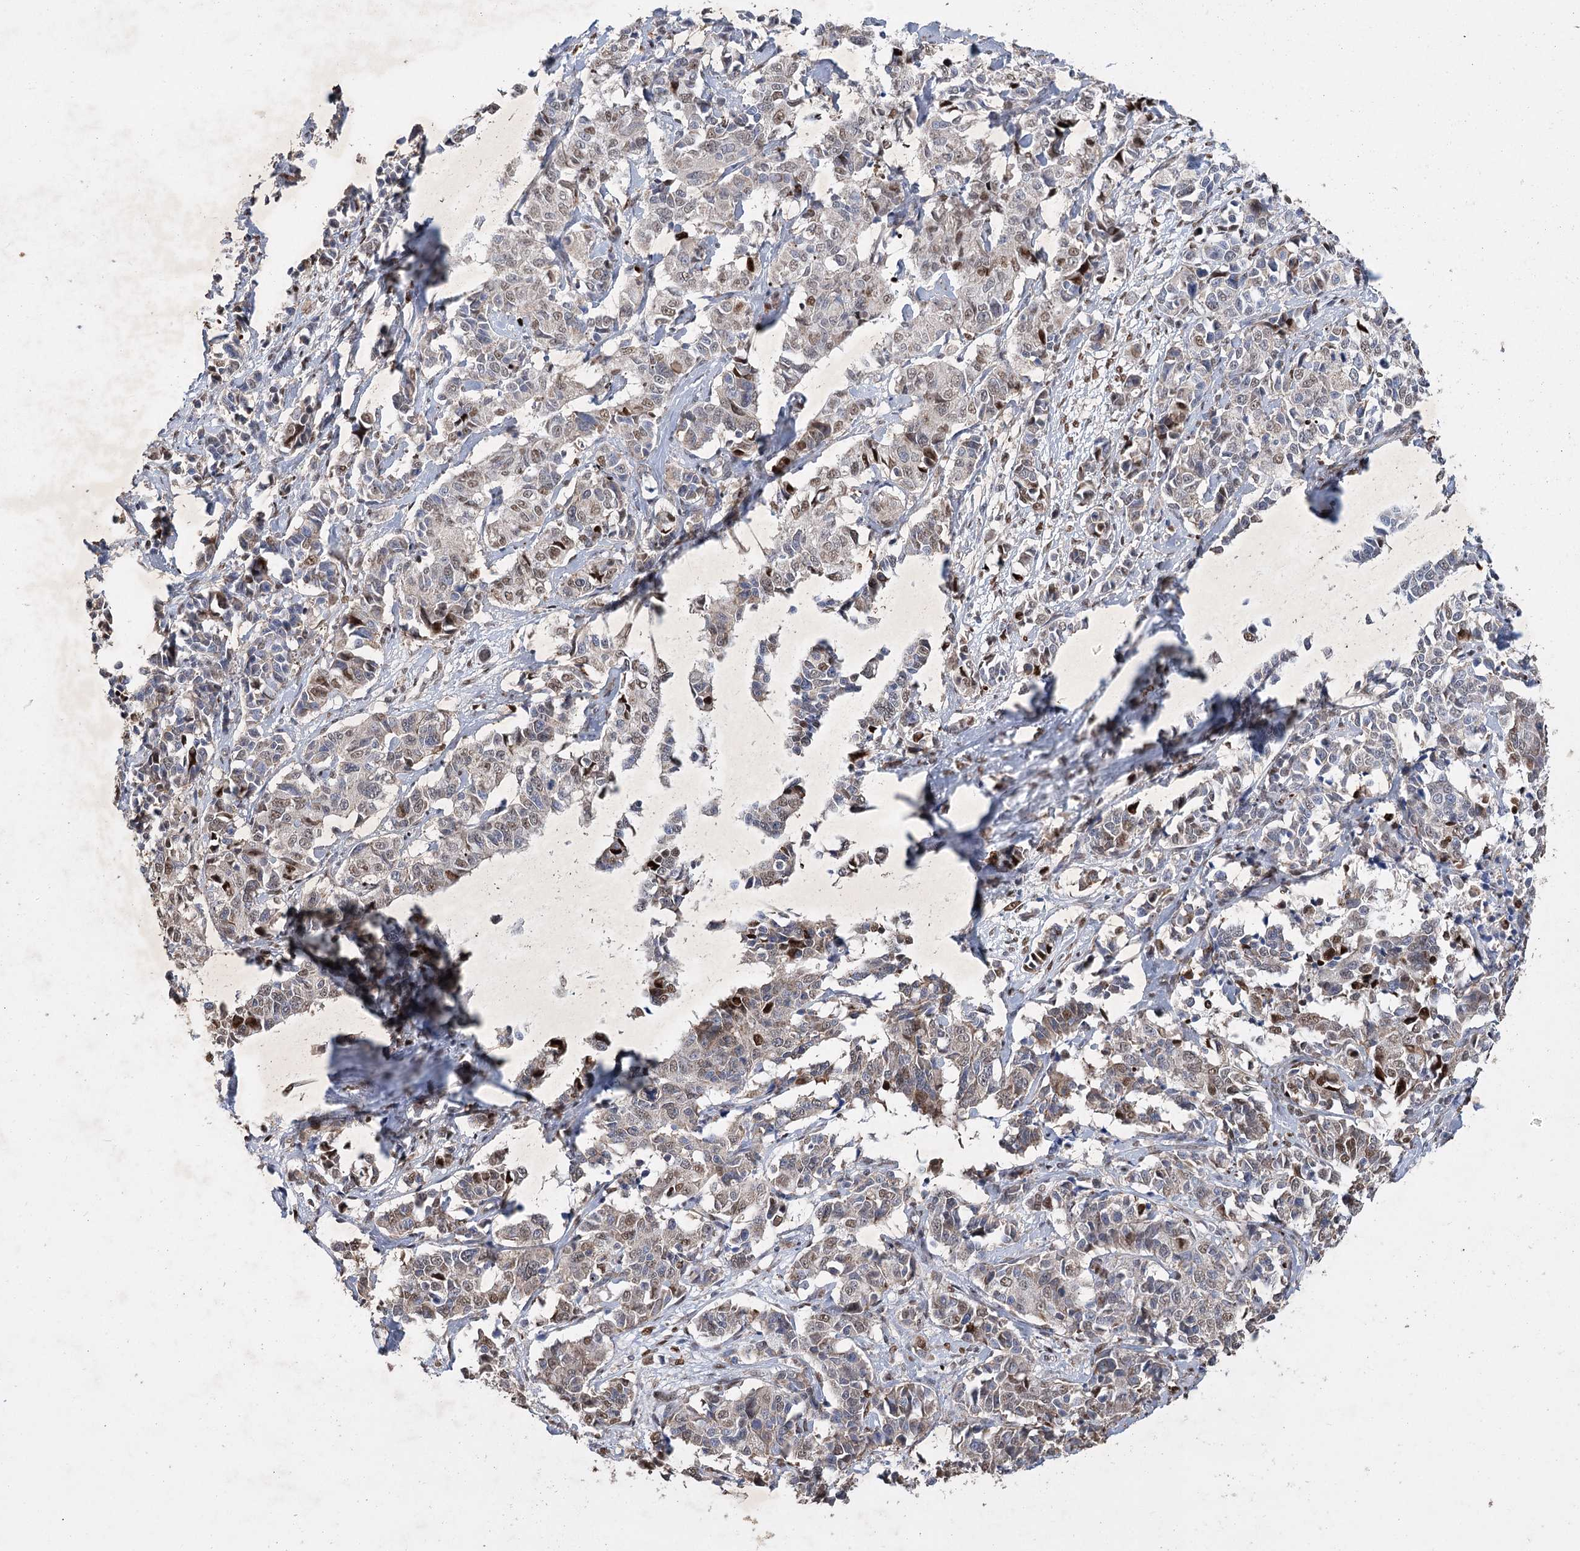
{"staining": {"intensity": "weak", "quantity": ">75%", "location": "cytoplasmic/membranous,nuclear"}, "tissue": "cervical cancer", "cell_type": "Tumor cells", "image_type": "cancer", "snomed": [{"axis": "morphology", "description": "Normal tissue, NOS"}, {"axis": "morphology", "description": "Squamous cell carcinoma, NOS"}, {"axis": "topography", "description": "Cervix"}], "caption": "Immunohistochemistry (IHC) of squamous cell carcinoma (cervical) shows low levels of weak cytoplasmic/membranous and nuclear positivity in approximately >75% of tumor cells.", "gene": "NFU1", "patient": {"sex": "female", "age": 35}}